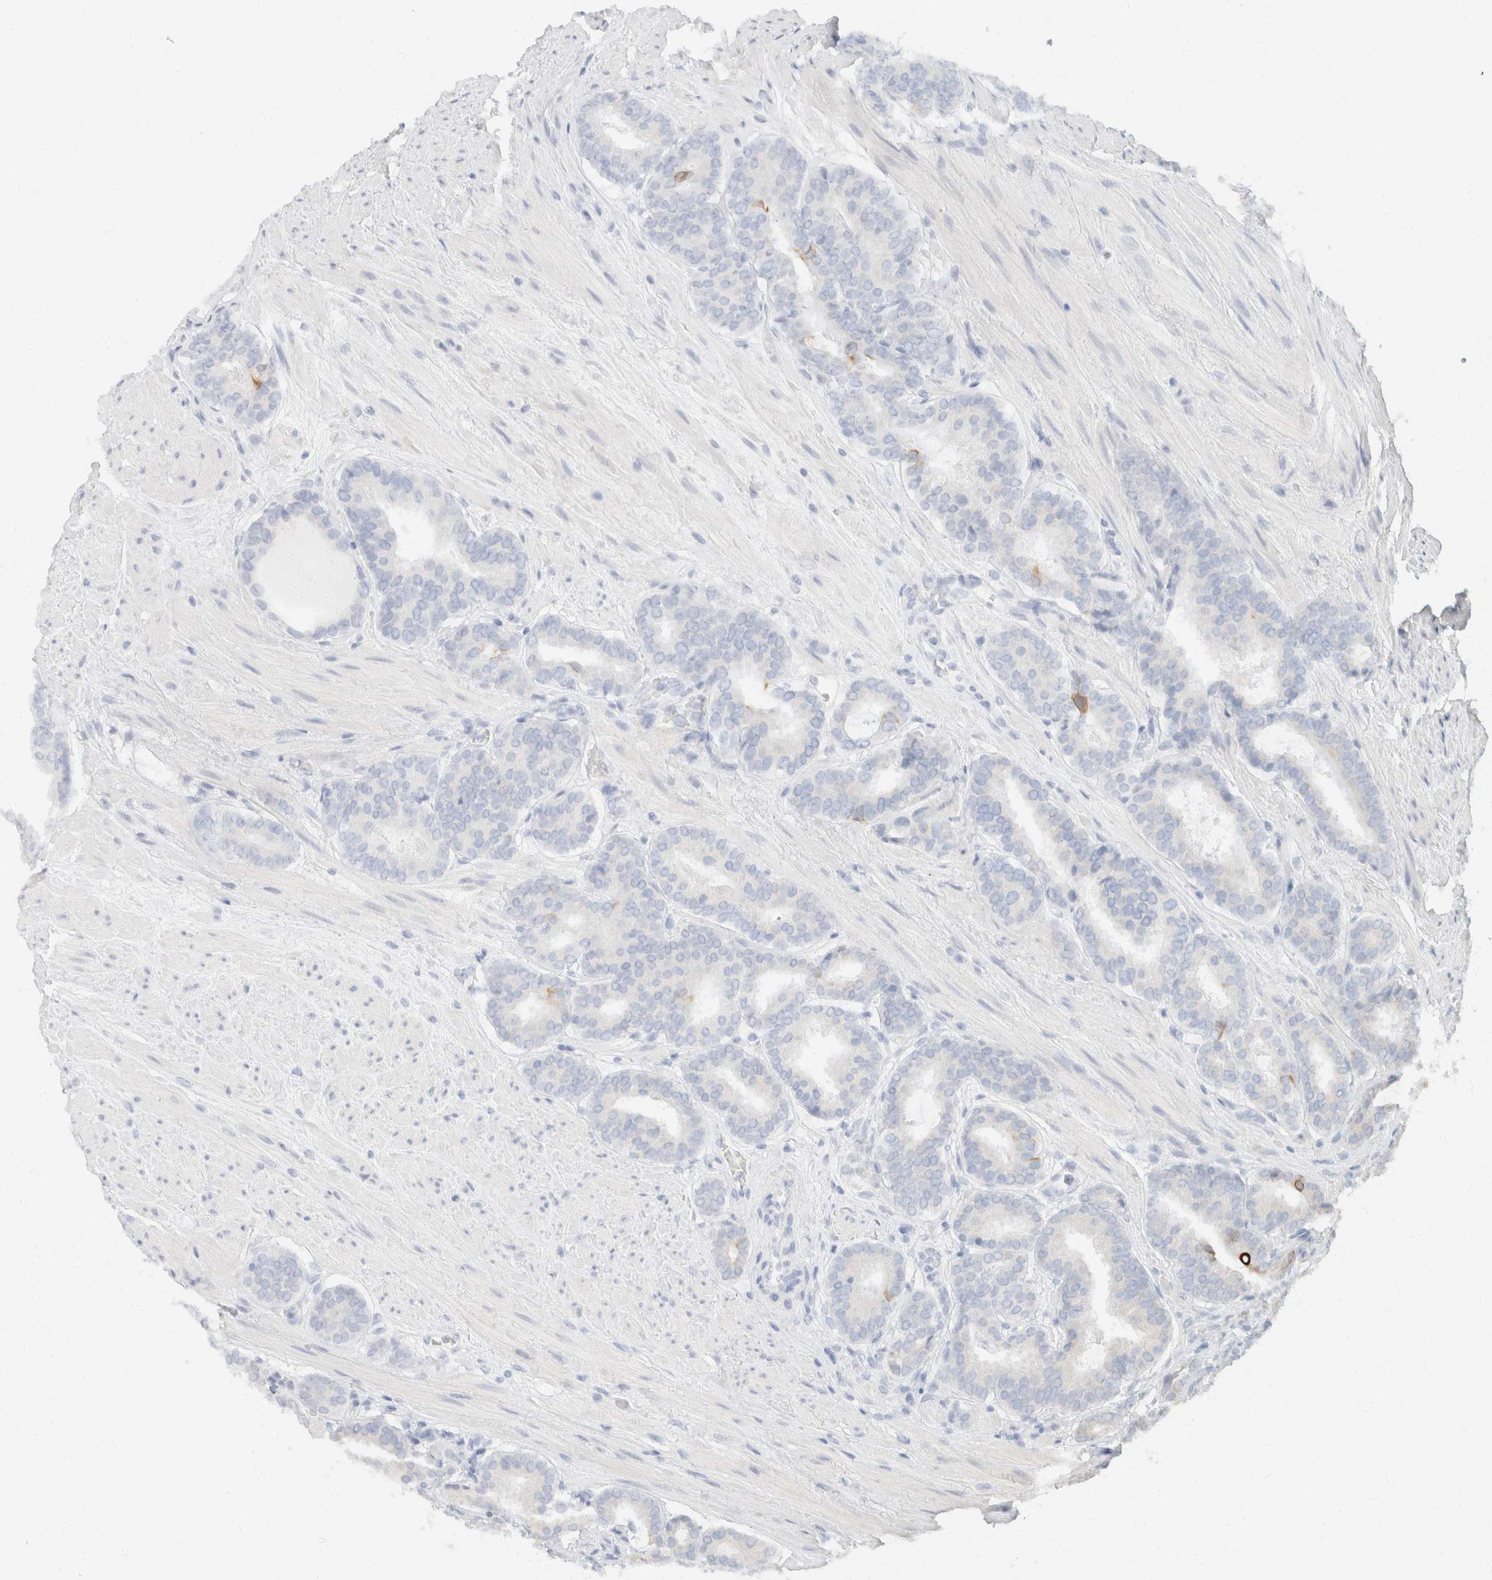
{"staining": {"intensity": "negative", "quantity": "none", "location": "none"}, "tissue": "prostate cancer", "cell_type": "Tumor cells", "image_type": "cancer", "snomed": [{"axis": "morphology", "description": "Adenocarcinoma, Low grade"}, {"axis": "topography", "description": "Prostate"}], "caption": "IHC of low-grade adenocarcinoma (prostate) demonstrates no expression in tumor cells.", "gene": "KRT20", "patient": {"sex": "male", "age": 69}}